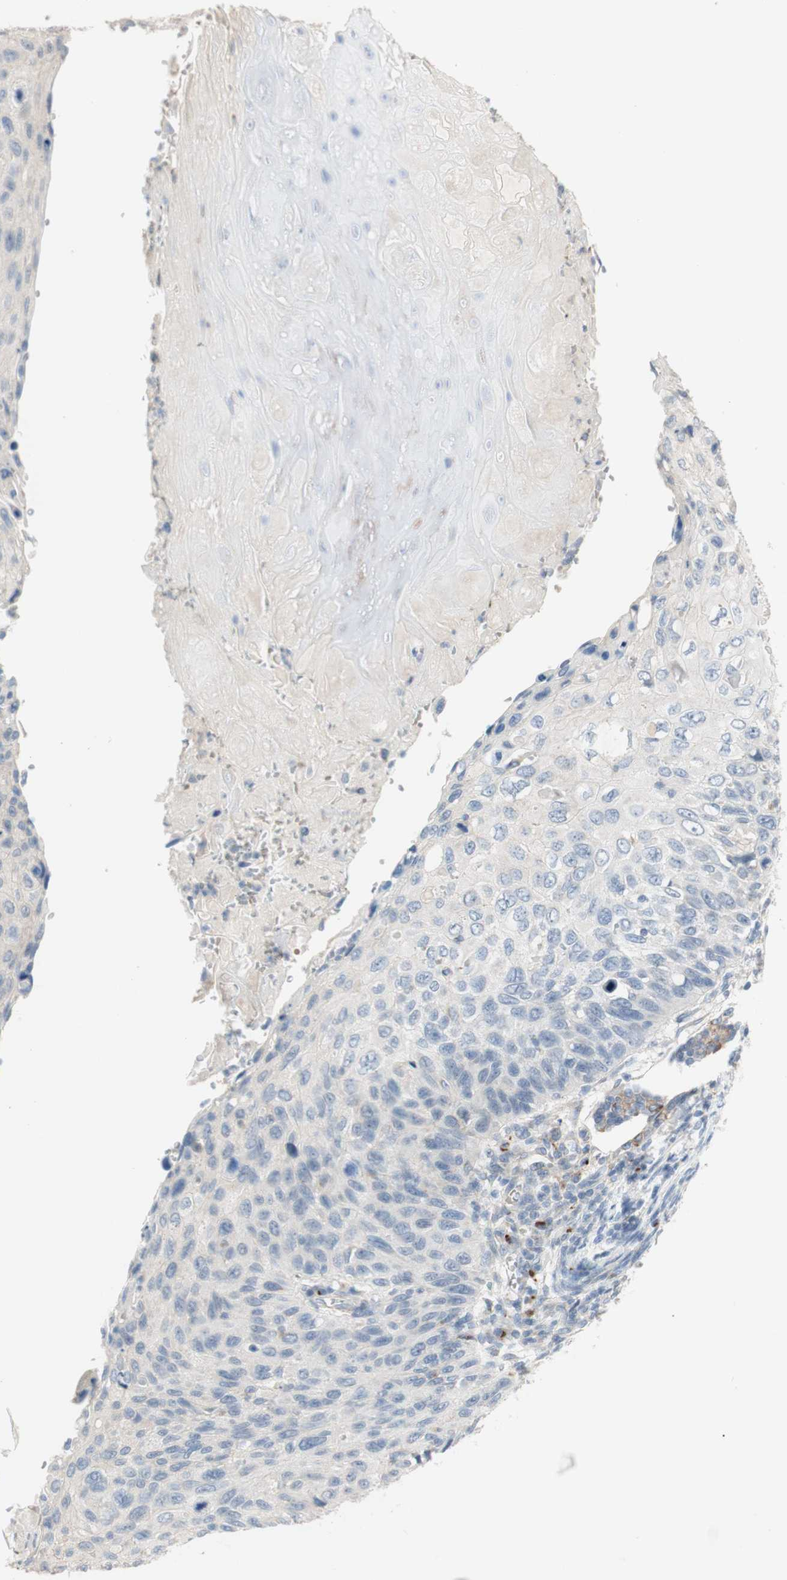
{"staining": {"intensity": "negative", "quantity": "none", "location": "none"}, "tissue": "cervical cancer", "cell_type": "Tumor cells", "image_type": "cancer", "snomed": [{"axis": "morphology", "description": "Squamous cell carcinoma, NOS"}, {"axis": "topography", "description": "Cervix"}], "caption": "Immunohistochemical staining of human cervical cancer shows no significant positivity in tumor cells.", "gene": "MANEA", "patient": {"sex": "female", "age": 70}}